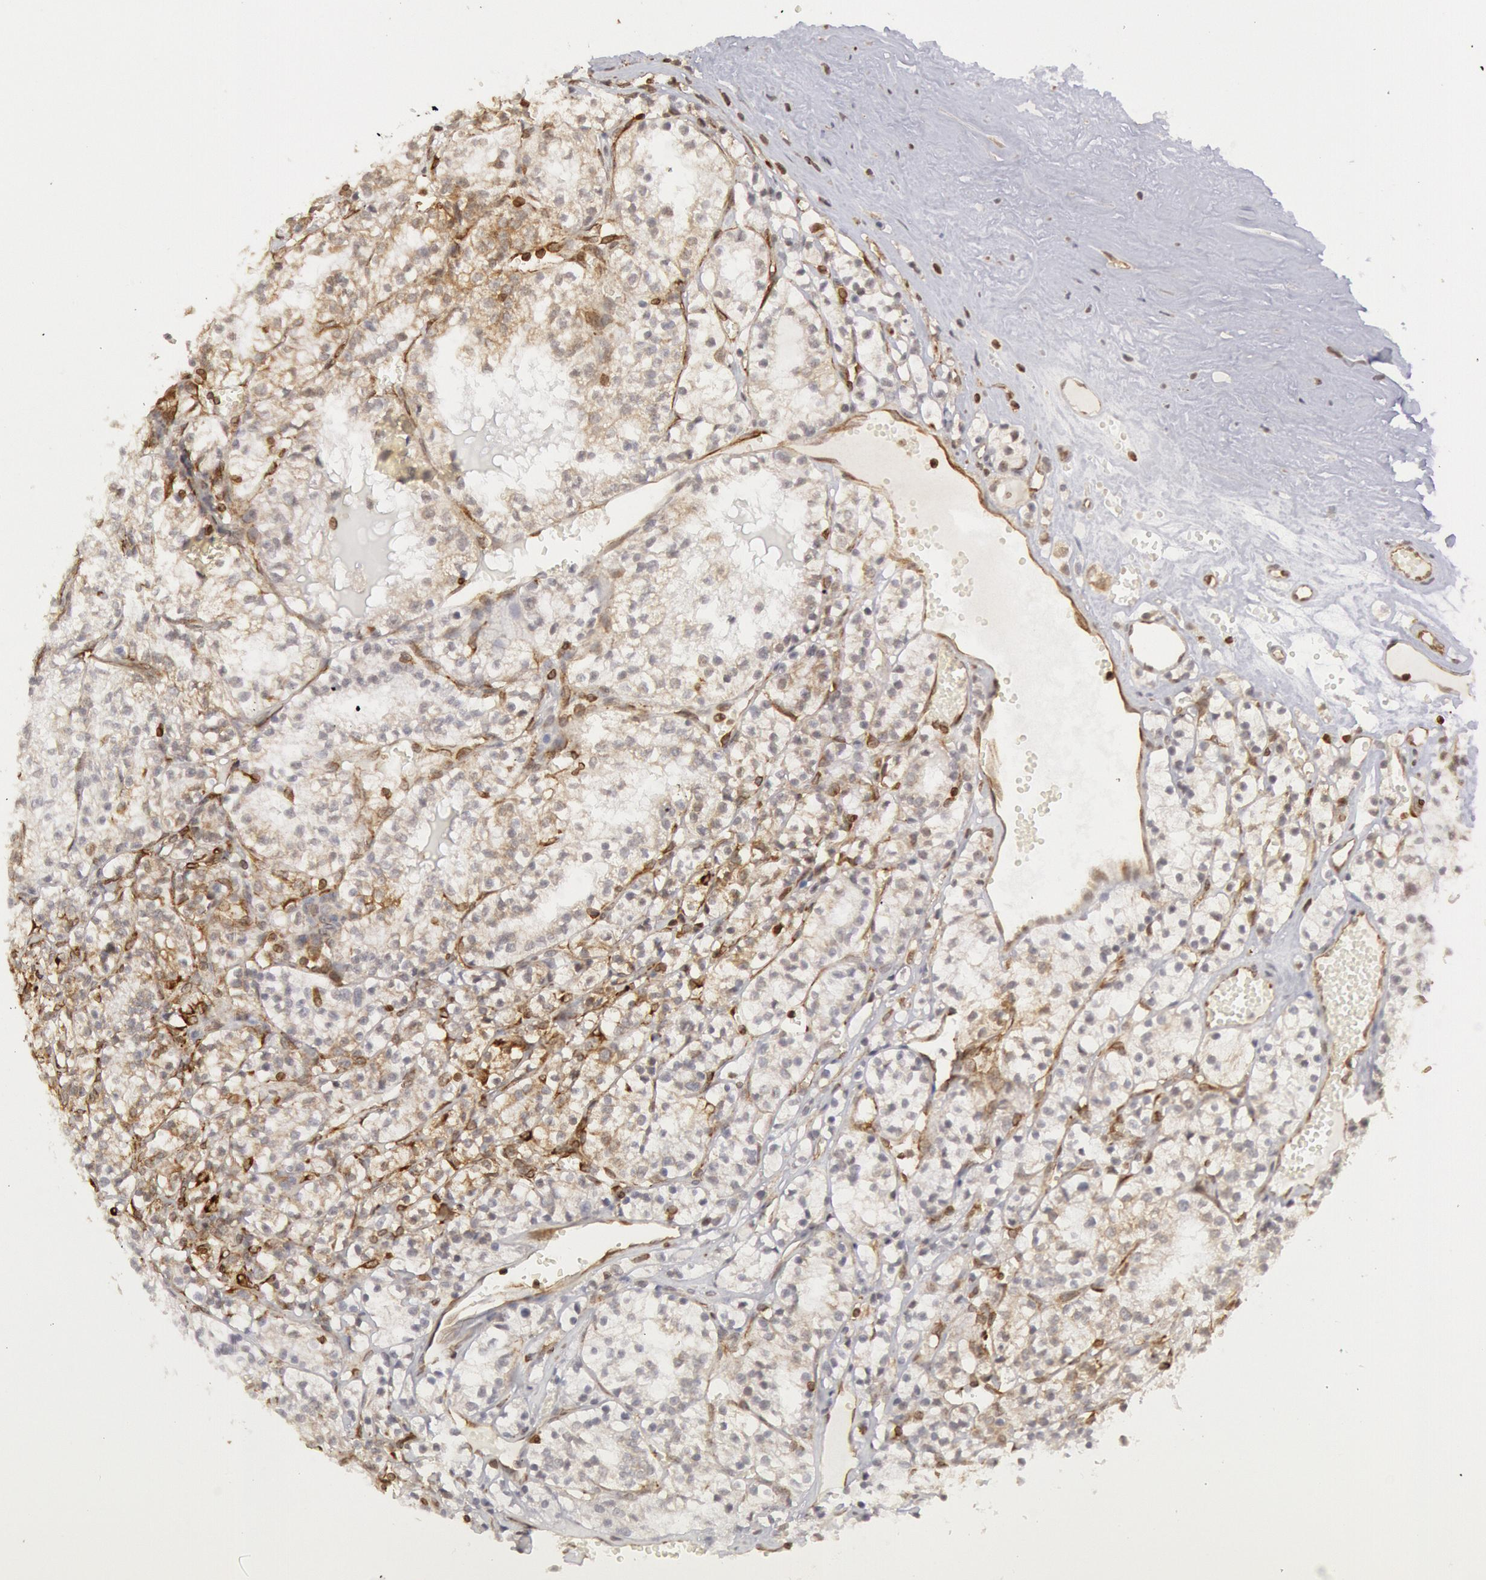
{"staining": {"intensity": "weak", "quantity": "25%-75%", "location": "cytoplasmic/membranous"}, "tissue": "renal cancer", "cell_type": "Tumor cells", "image_type": "cancer", "snomed": [{"axis": "morphology", "description": "Adenocarcinoma, NOS"}, {"axis": "topography", "description": "Kidney"}], "caption": "The immunohistochemical stain shows weak cytoplasmic/membranous expression in tumor cells of adenocarcinoma (renal) tissue.", "gene": "TAP2", "patient": {"sex": "male", "age": 61}}